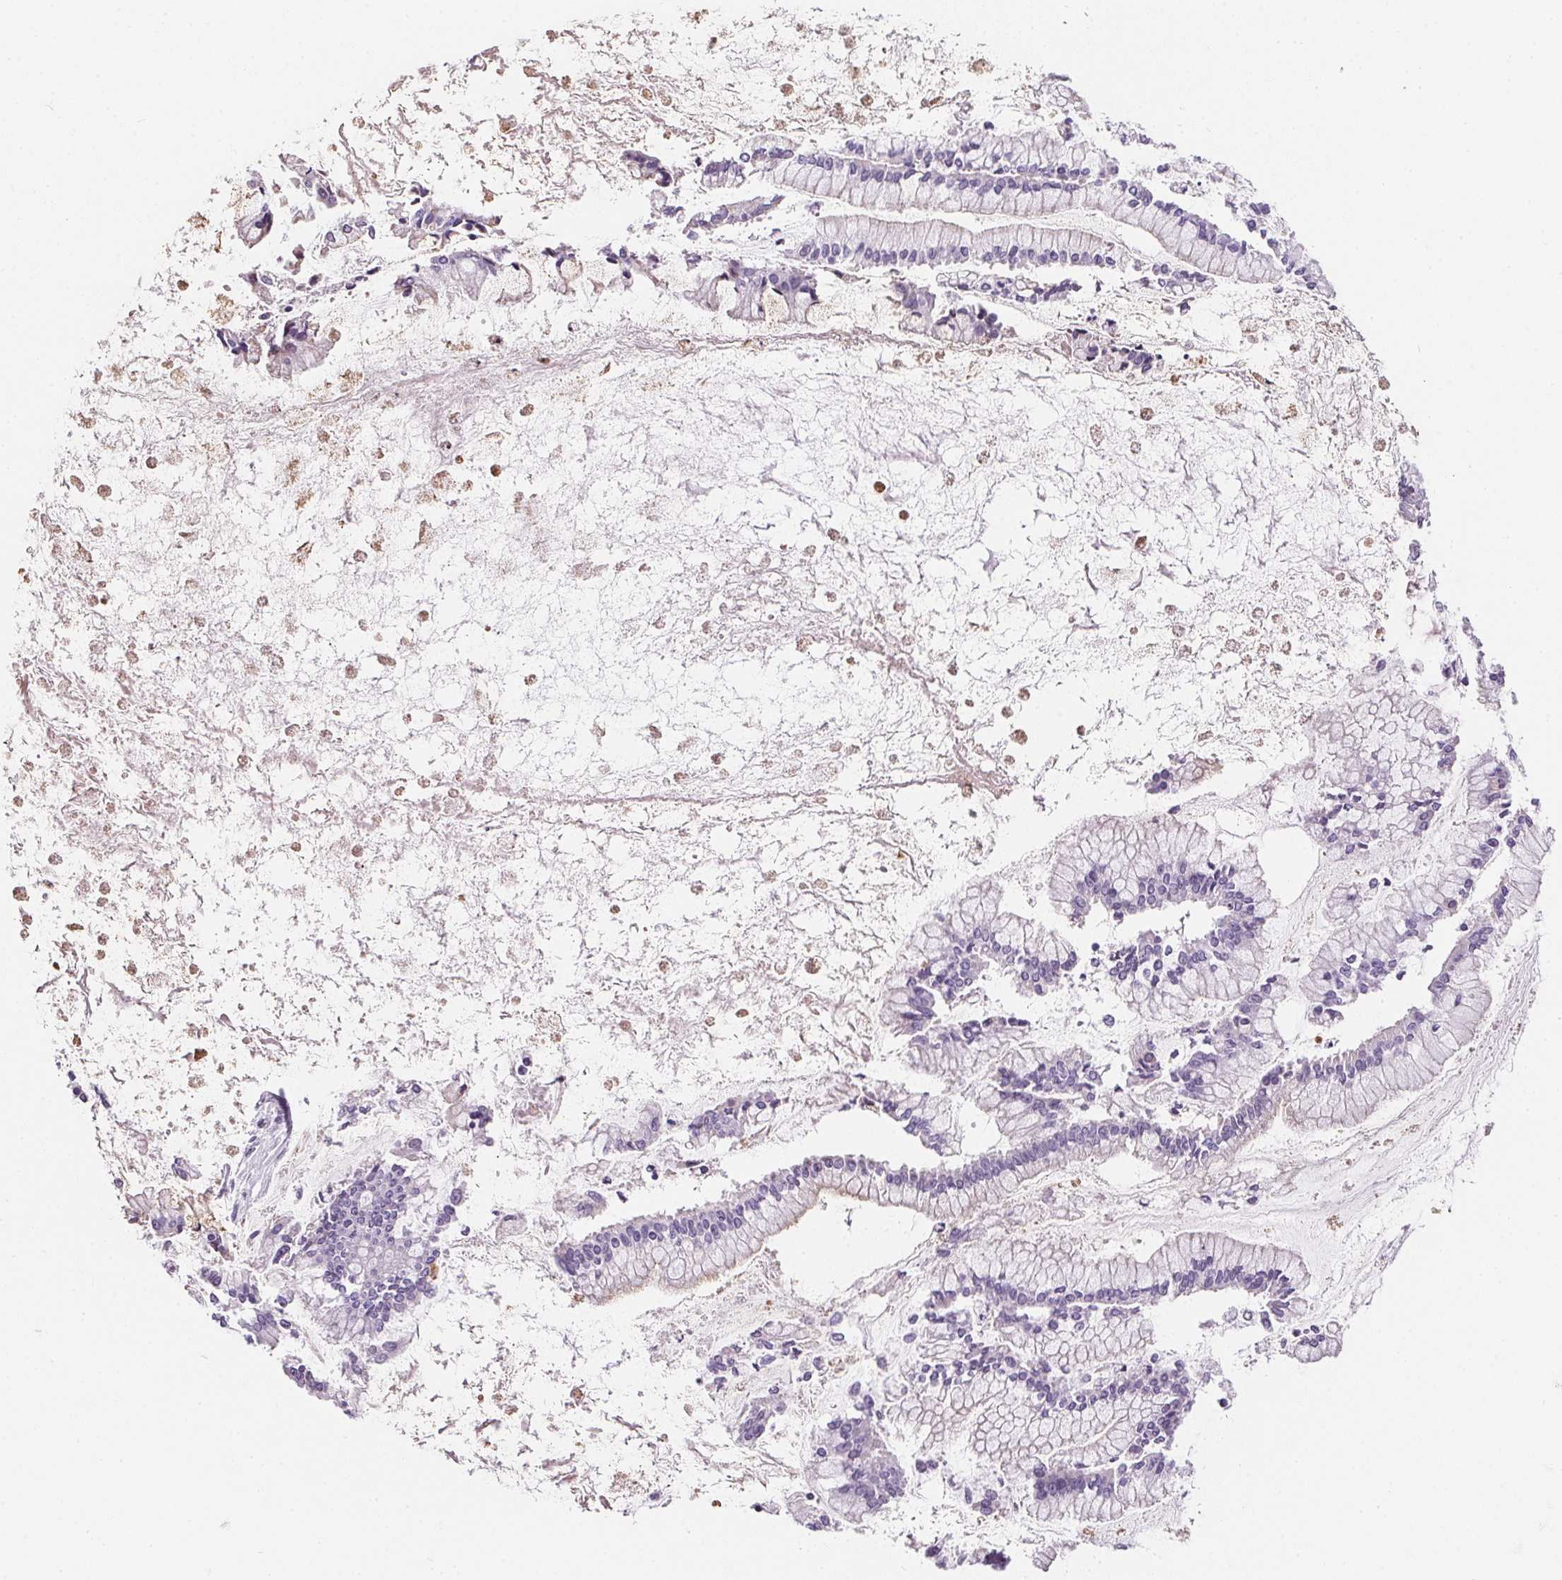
{"staining": {"intensity": "negative", "quantity": "none", "location": "none"}, "tissue": "ovarian cancer", "cell_type": "Tumor cells", "image_type": "cancer", "snomed": [{"axis": "morphology", "description": "Cystadenocarcinoma, mucinous, NOS"}, {"axis": "topography", "description": "Ovary"}], "caption": "An image of ovarian cancer stained for a protein shows no brown staining in tumor cells.", "gene": "AQP5", "patient": {"sex": "female", "age": 67}}